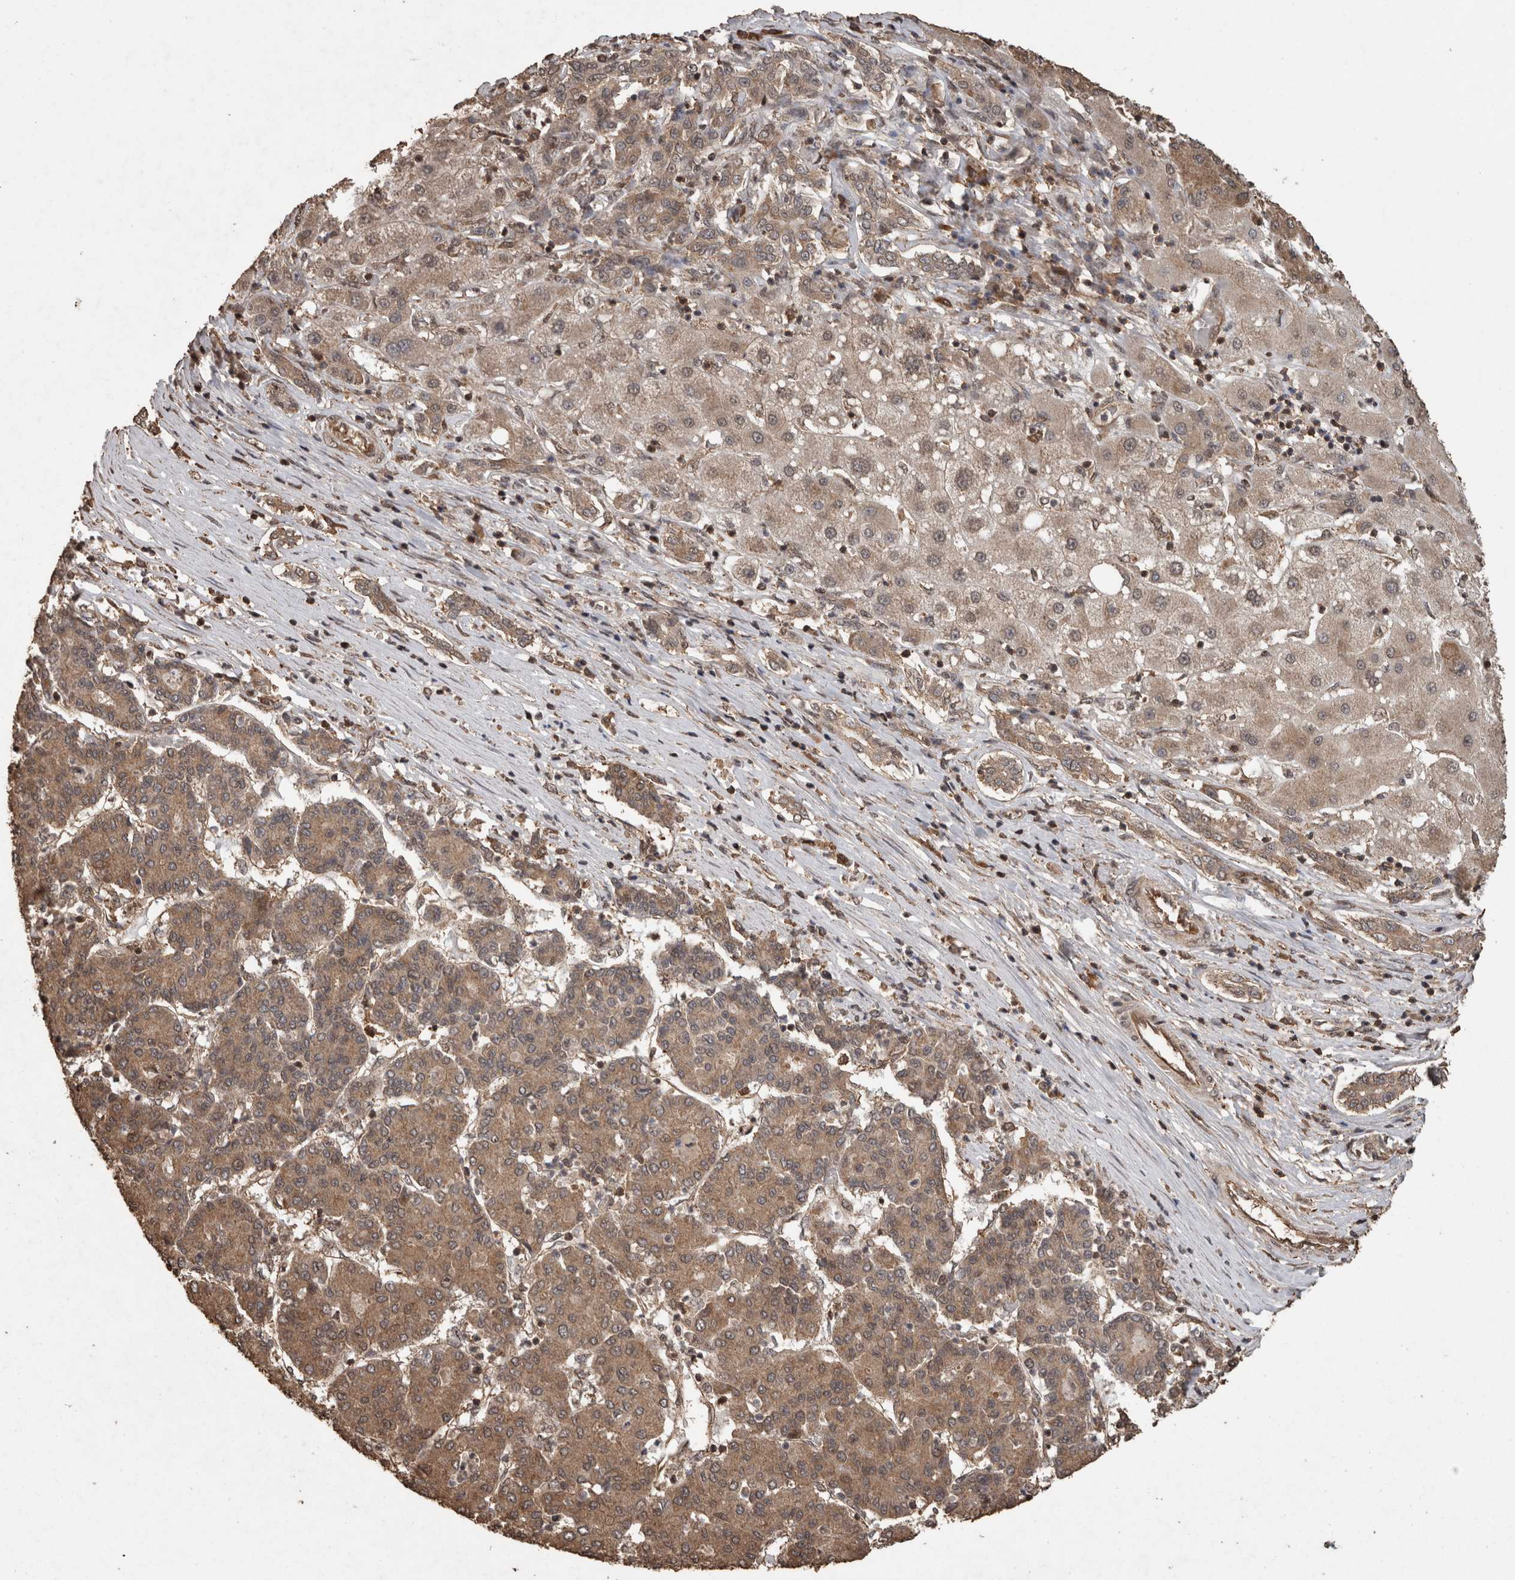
{"staining": {"intensity": "moderate", "quantity": ">75%", "location": "cytoplasmic/membranous"}, "tissue": "liver cancer", "cell_type": "Tumor cells", "image_type": "cancer", "snomed": [{"axis": "morphology", "description": "Carcinoma, Hepatocellular, NOS"}, {"axis": "topography", "description": "Liver"}], "caption": "IHC of liver cancer displays medium levels of moderate cytoplasmic/membranous expression in about >75% of tumor cells. The protein of interest is shown in brown color, while the nuclei are stained blue.", "gene": "PINK1", "patient": {"sex": "male", "age": 65}}